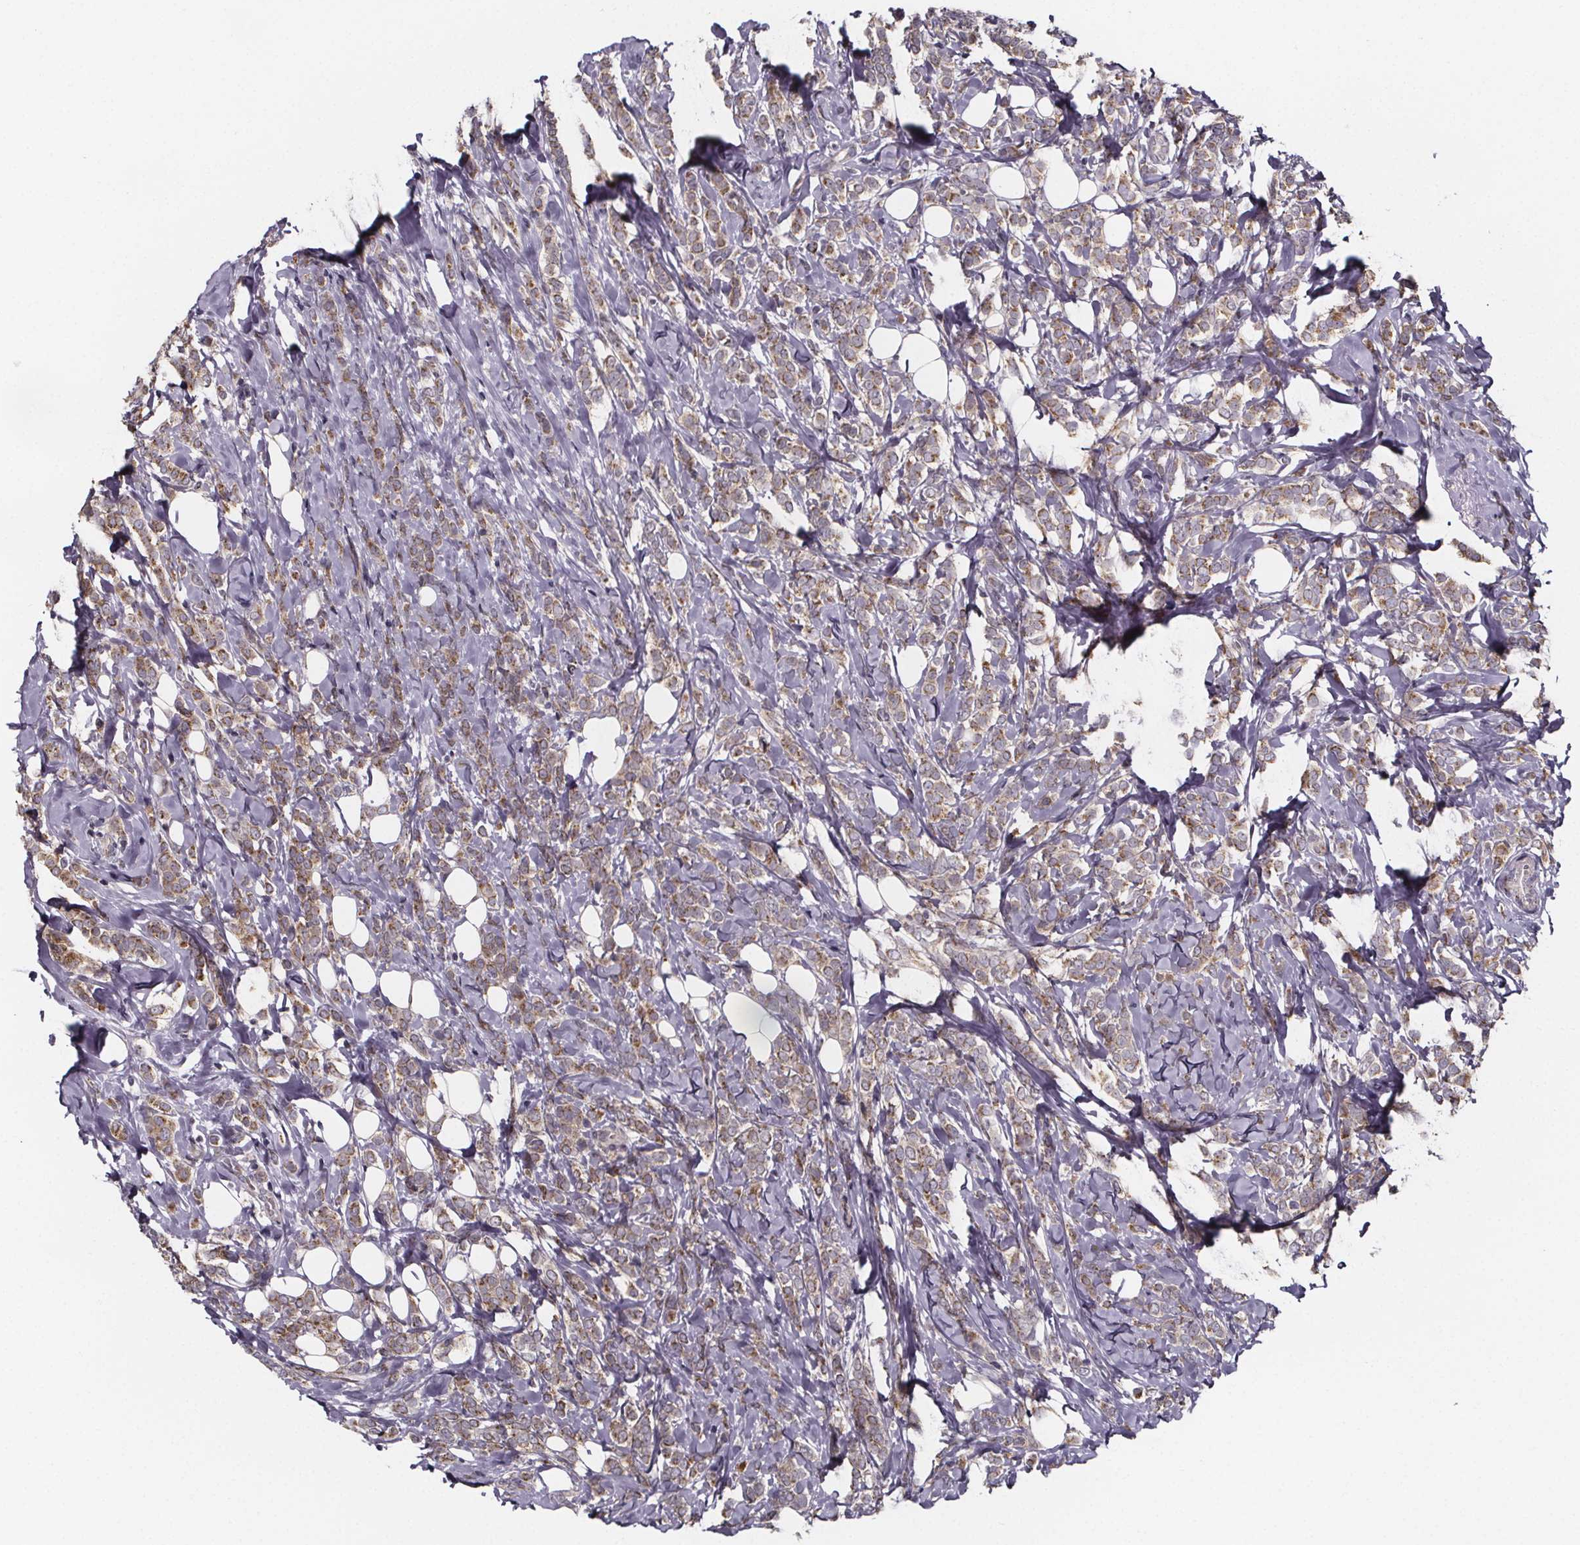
{"staining": {"intensity": "moderate", "quantity": ">75%", "location": "cytoplasmic/membranous"}, "tissue": "breast cancer", "cell_type": "Tumor cells", "image_type": "cancer", "snomed": [{"axis": "morphology", "description": "Lobular carcinoma"}, {"axis": "topography", "description": "Breast"}], "caption": "Lobular carcinoma (breast) stained with a protein marker demonstrates moderate staining in tumor cells.", "gene": "NDST1", "patient": {"sex": "female", "age": 49}}